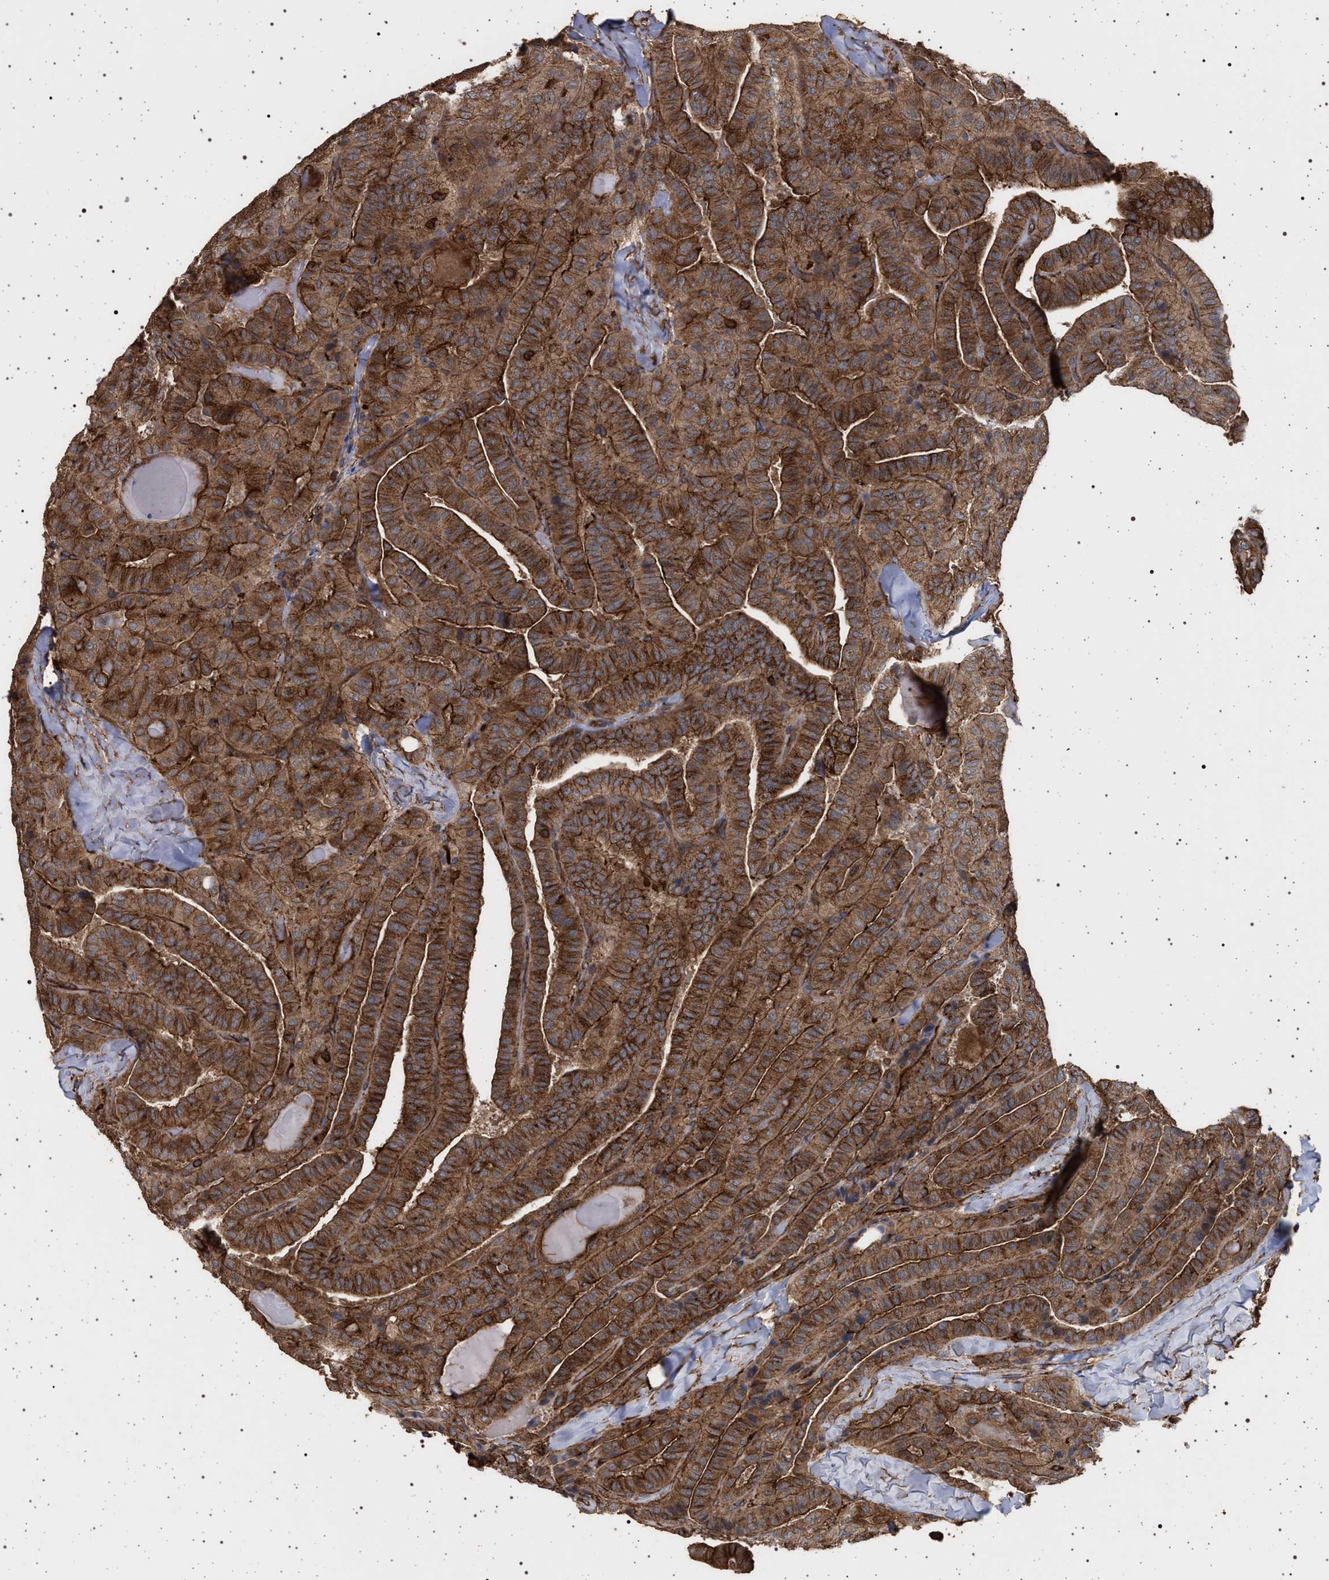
{"staining": {"intensity": "strong", "quantity": ">75%", "location": "cytoplasmic/membranous"}, "tissue": "thyroid cancer", "cell_type": "Tumor cells", "image_type": "cancer", "snomed": [{"axis": "morphology", "description": "Papillary adenocarcinoma, NOS"}, {"axis": "topography", "description": "Thyroid gland"}], "caption": "Immunohistochemistry of thyroid papillary adenocarcinoma shows high levels of strong cytoplasmic/membranous expression in approximately >75% of tumor cells.", "gene": "IFT20", "patient": {"sex": "male", "age": 77}}